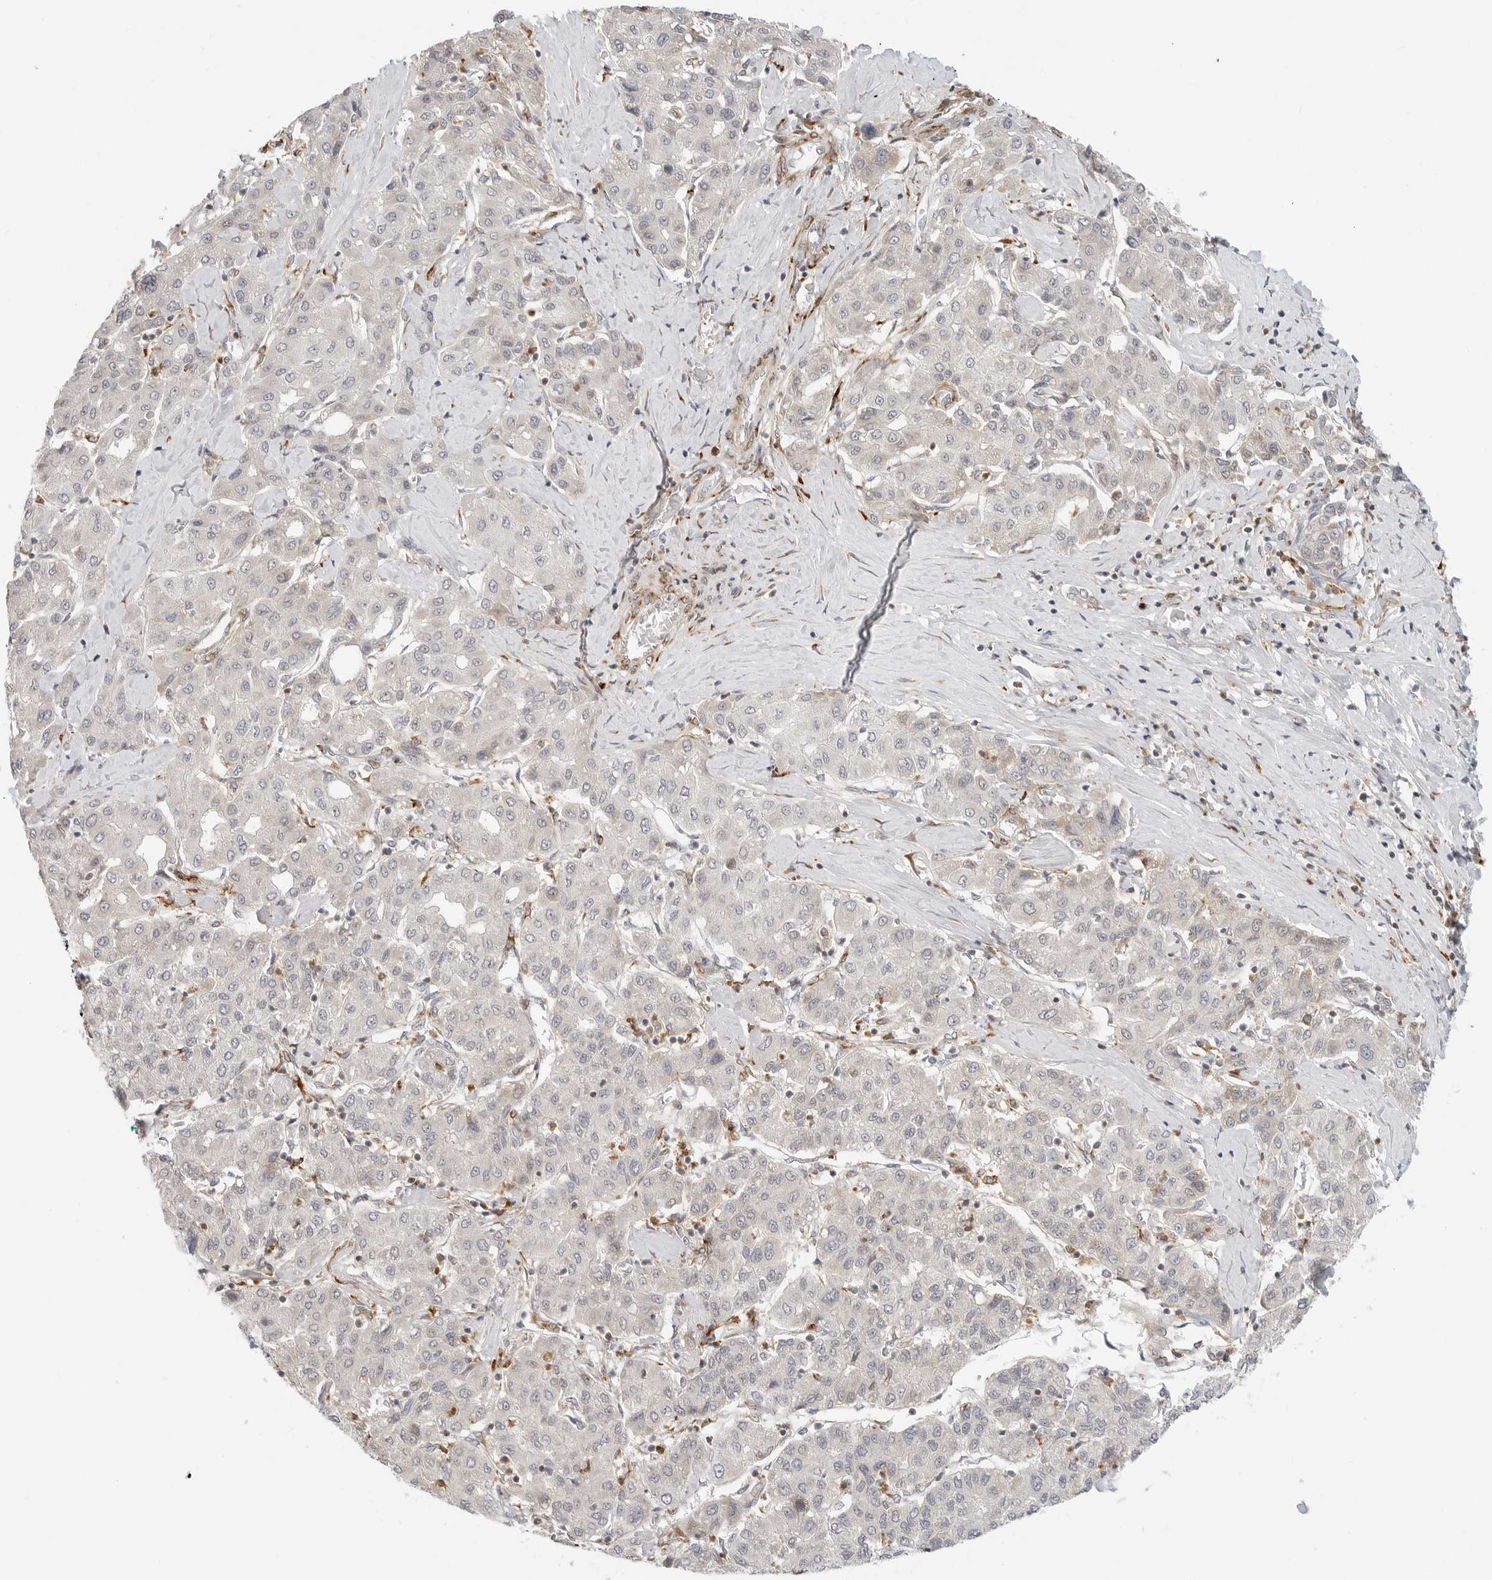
{"staining": {"intensity": "weak", "quantity": "<25%", "location": "cytoplasmic/membranous"}, "tissue": "liver cancer", "cell_type": "Tumor cells", "image_type": "cancer", "snomed": [{"axis": "morphology", "description": "Carcinoma, Hepatocellular, NOS"}, {"axis": "topography", "description": "Liver"}], "caption": "The IHC micrograph has no significant expression in tumor cells of hepatocellular carcinoma (liver) tissue.", "gene": "C1QTNF1", "patient": {"sex": "male", "age": 65}}